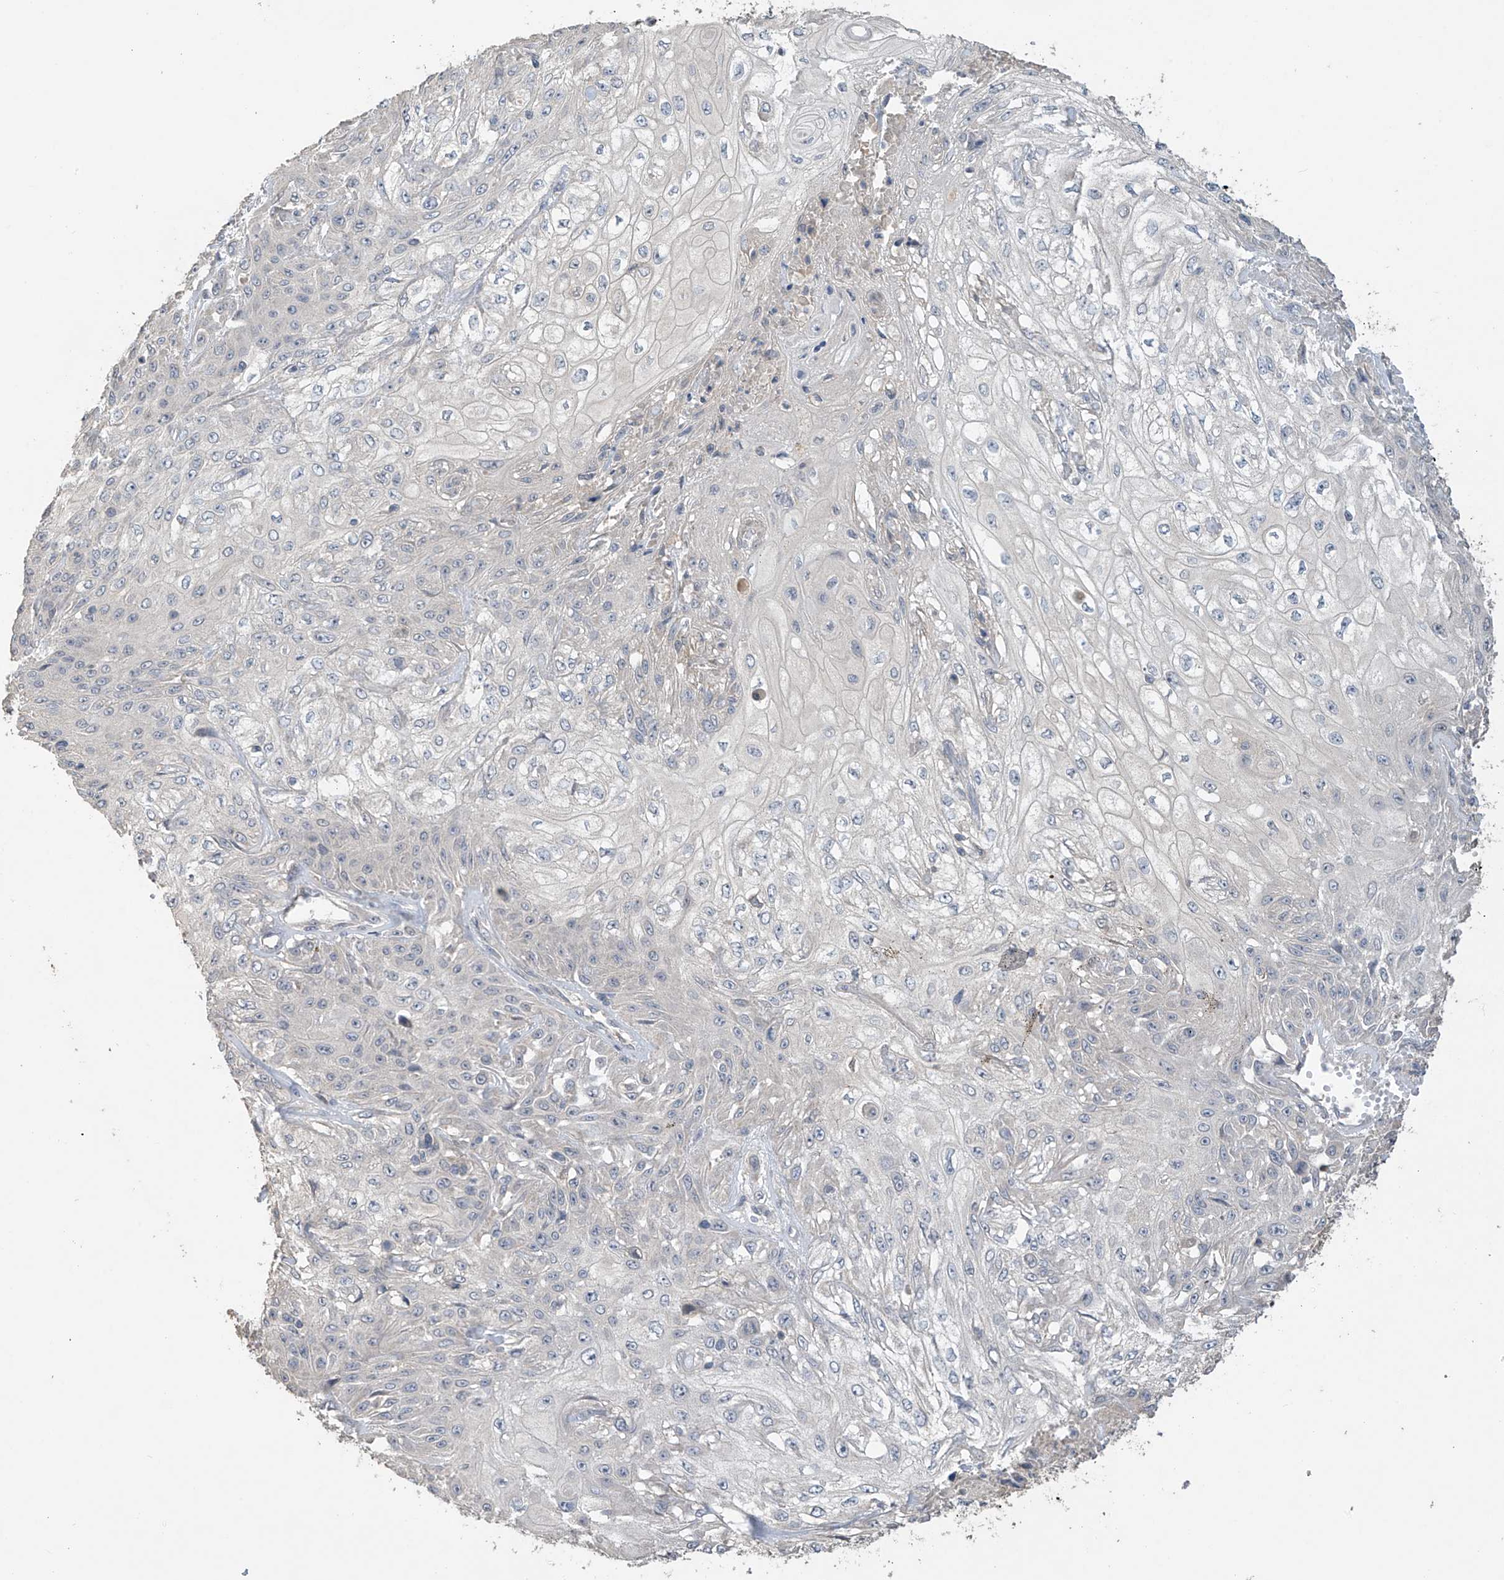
{"staining": {"intensity": "negative", "quantity": "none", "location": "none"}, "tissue": "skin cancer", "cell_type": "Tumor cells", "image_type": "cancer", "snomed": [{"axis": "morphology", "description": "Squamous cell carcinoma, NOS"}, {"axis": "morphology", "description": "Squamous cell carcinoma, metastatic, NOS"}, {"axis": "topography", "description": "Skin"}, {"axis": "topography", "description": "Lymph node"}], "caption": "Immunohistochemical staining of human skin cancer (metastatic squamous cell carcinoma) shows no significant positivity in tumor cells.", "gene": "SLFN14", "patient": {"sex": "male", "age": 75}}